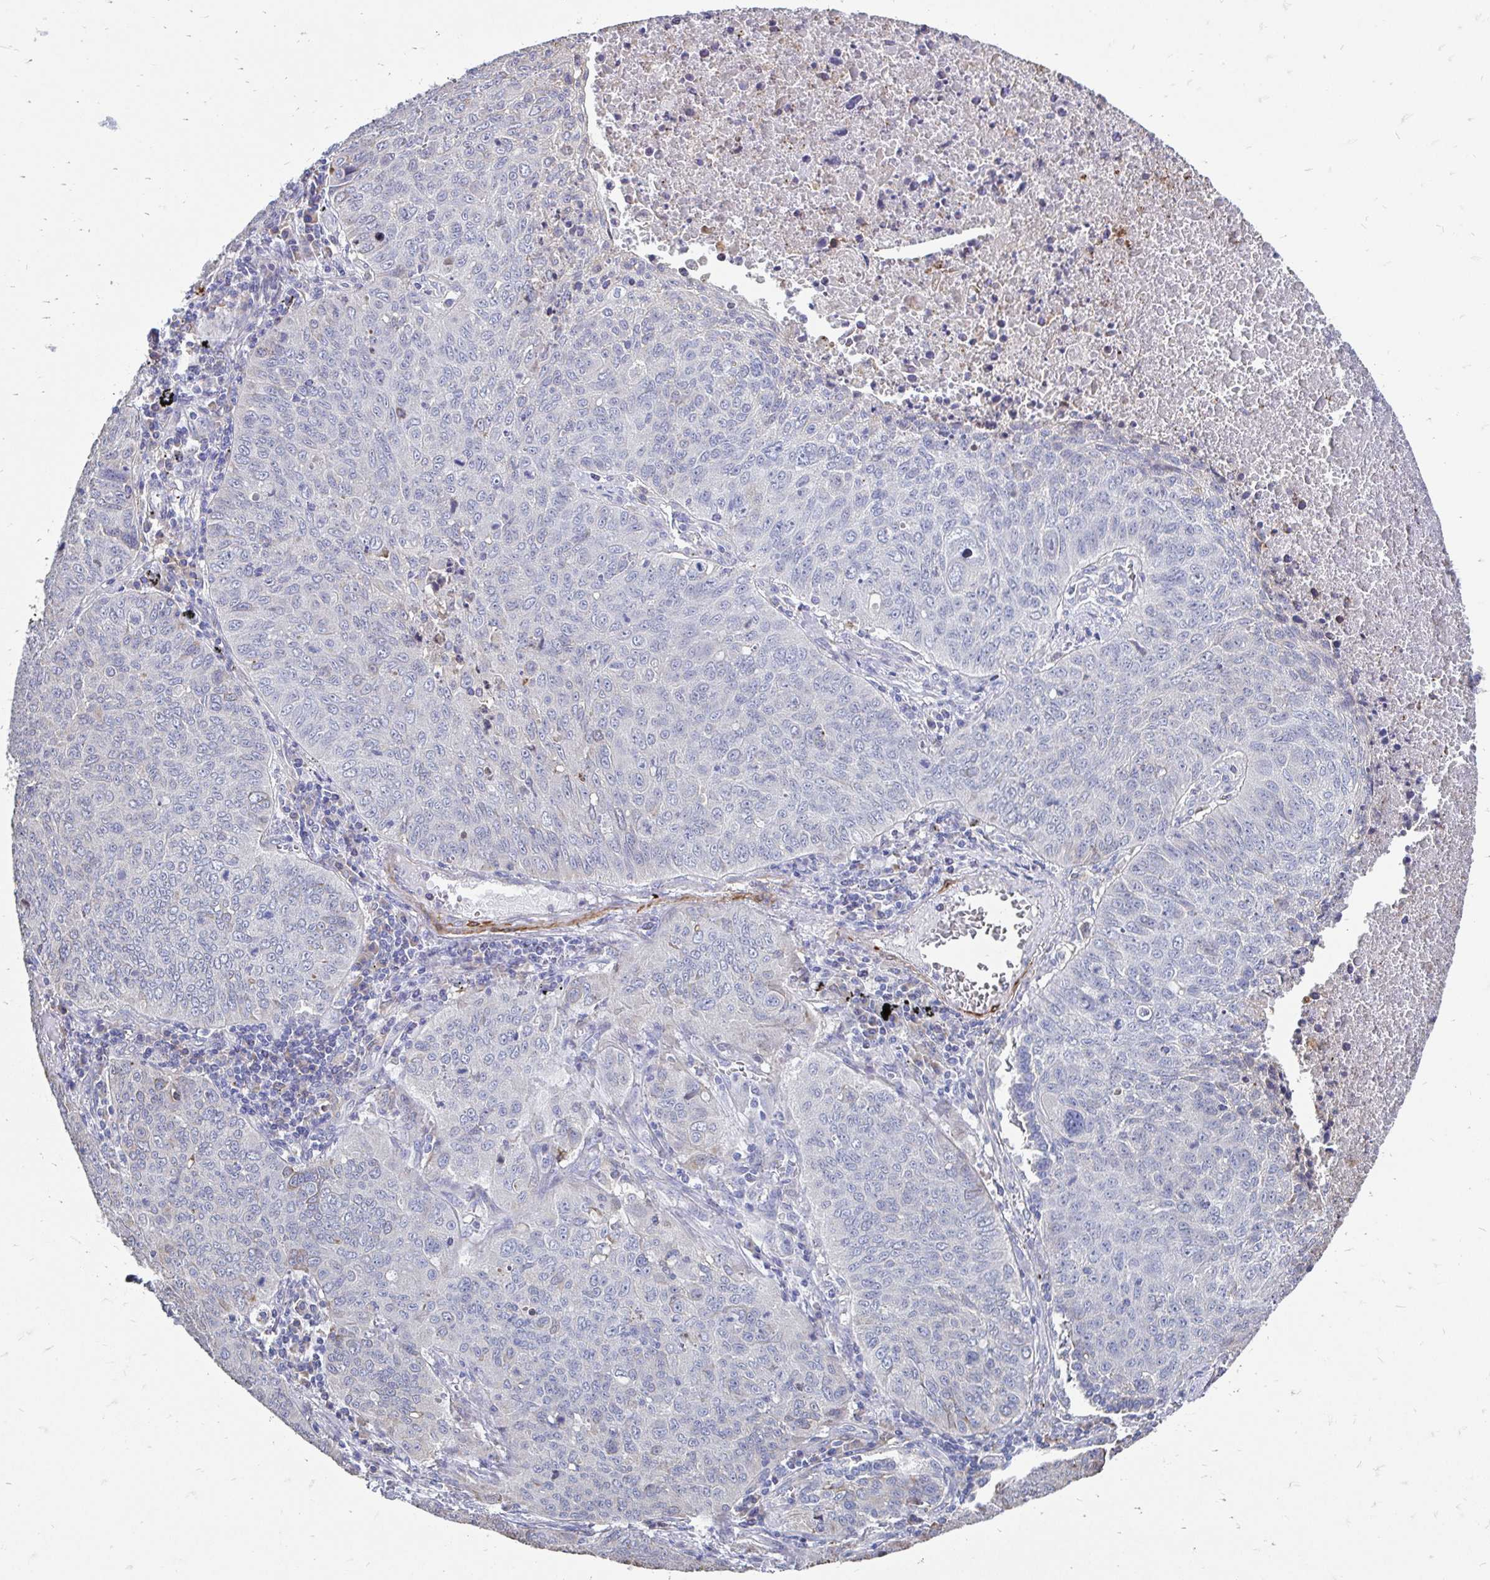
{"staining": {"intensity": "negative", "quantity": "none", "location": "none"}, "tissue": "lung cancer", "cell_type": "Tumor cells", "image_type": "cancer", "snomed": [{"axis": "morphology", "description": "Normal morphology"}, {"axis": "morphology", "description": "Aneuploidy"}, {"axis": "morphology", "description": "Squamous cell carcinoma, NOS"}, {"axis": "topography", "description": "Lymph node"}, {"axis": "topography", "description": "Lung"}], "caption": "There is no significant positivity in tumor cells of squamous cell carcinoma (lung).", "gene": "CDKL1", "patient": {"sex": "female", "age": 76}}